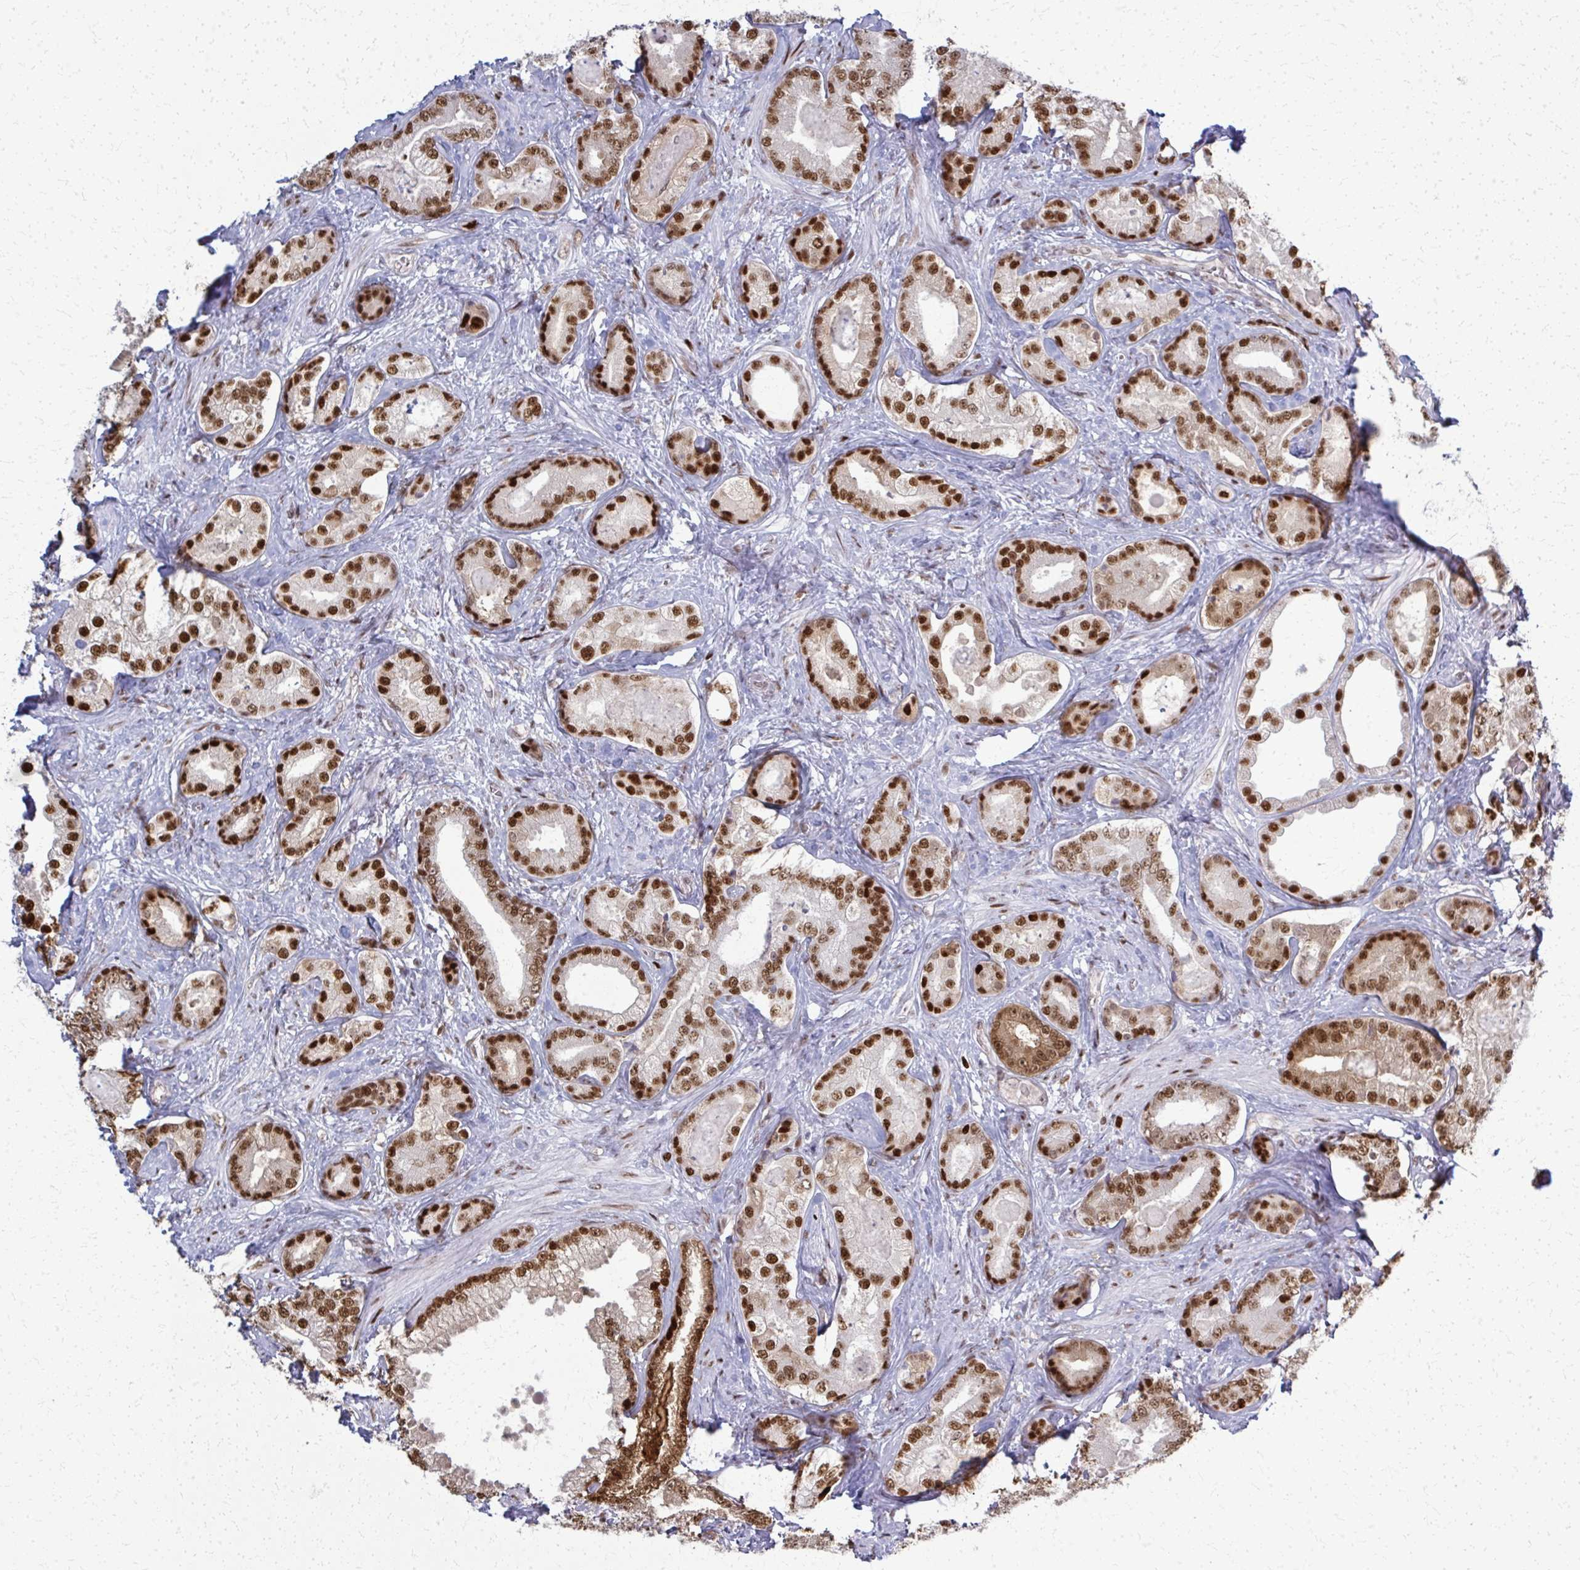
{"staining": {"intensity": "strong", "quantity": ">75%", "location": "nuclear"}, "tissue": "prostate cancer", "cell_type": "Tumor cells", "image_type": "cancer", "snomed": [{"axis": "morphology", "description": "Adenocarcinoma, High grade"}, {"axis": "topography", "description": "Prostate"}], "caption": "Immunohistochemistry (DAB (3,3'-diaminobenzidine)) staining of human prostate high-grade adenocarcinoma reveals strong nuclear protein staining in approximately >75% of tumor cells.", "gene": "ZNF559", "patient": {"sex": "male", "age": 62}}